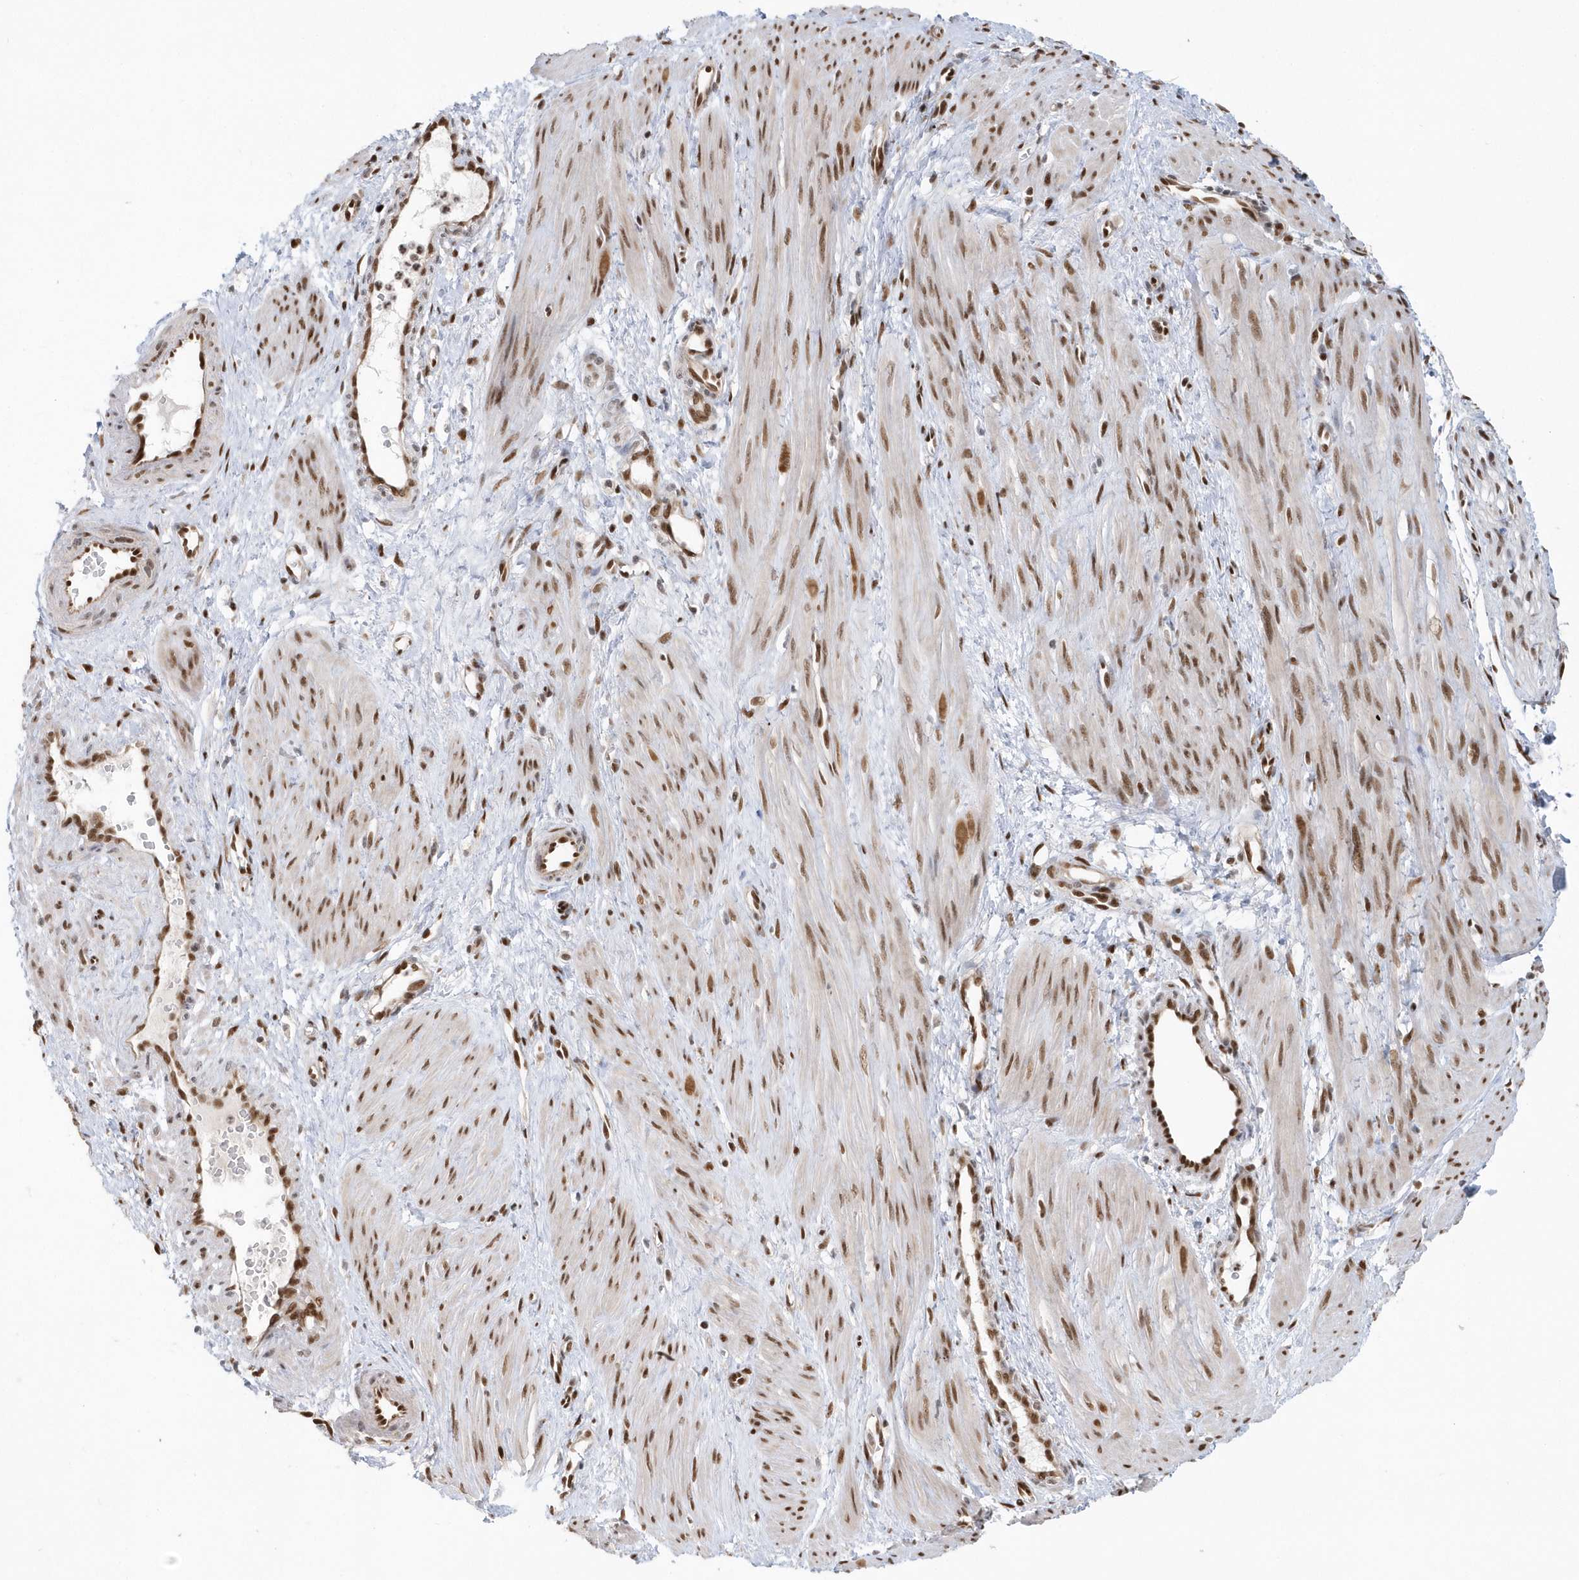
{"staining": {"intensity": "moderate", "quantity": ">75%", "location": "nuclear"}, "tissue": "smooth muscle", "cell_type": "Smooth muscle cells", "image_type": "normal", "snomed": [{"axis": "morphology", "description": "Normal tissue, NOS"}, {"axis": "topography", "description": "Endometrium"}], "caption": "About >75% of smooth muscle cells in unremarkable smooth muscle display moderate nuclear protein positivity as visualized by brown immunohistochemical staining.", "gene": "SEPHS1", "patient": {"sex": "female", "age": 33}}